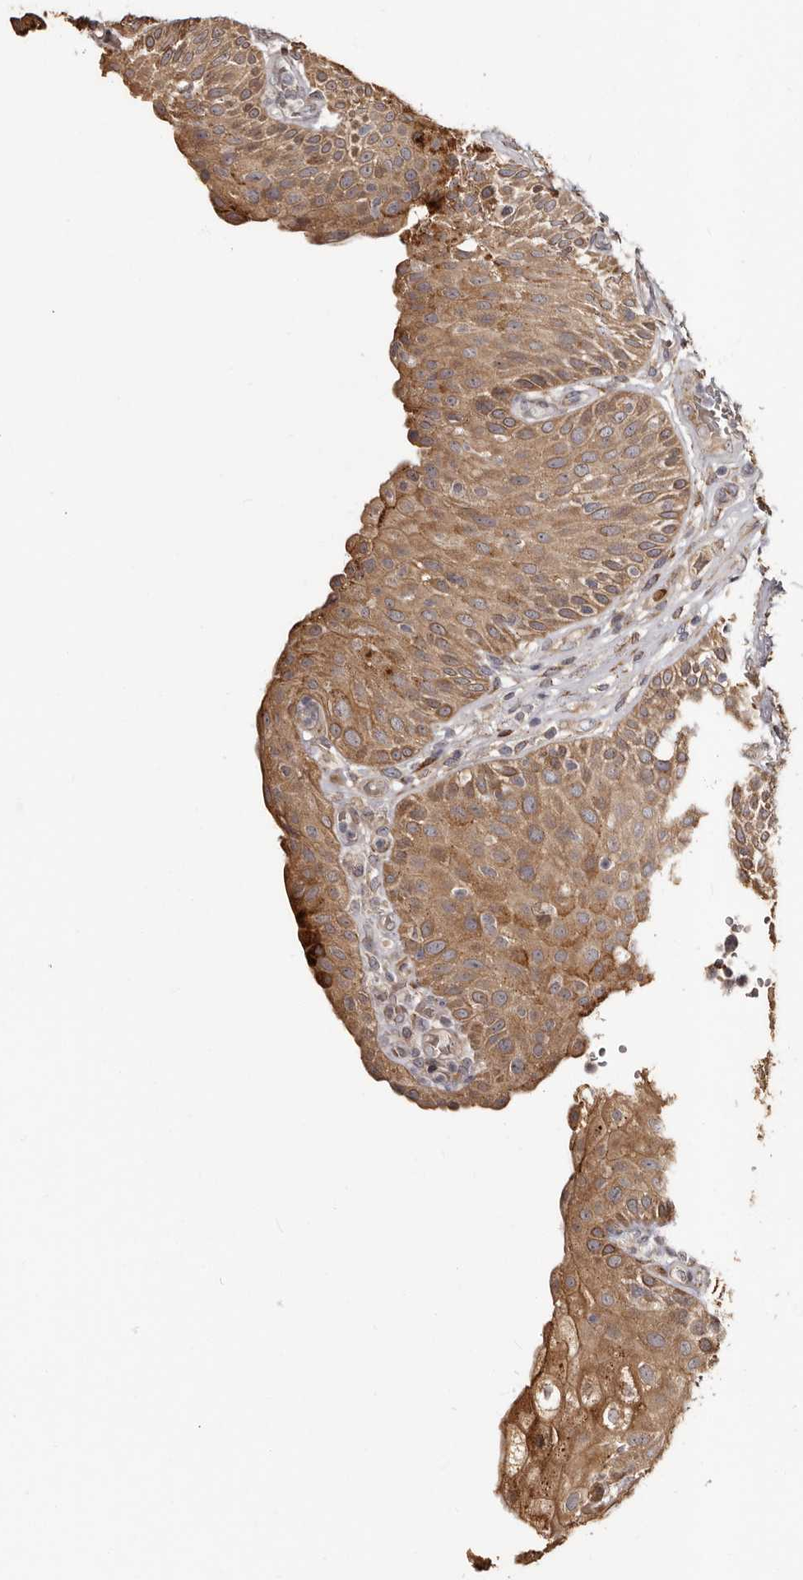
{"staining": {"intensity": "moderate", "quantity": ">75%", "location": "cytoplasmic/membranous"}, "tissue": "urinary bladder", "cell_type": "Urothelial cells", "image_type": "normal", "snomed": [{"axis": "morphology", "description": "Normal tissue, NOS"}, {"axis": "topography", "description": "Urinary bladder"}], "caption": "The histopathology image reveals staining of normal urinary bladder, revealing moderate cytoplasmic/membranous protein positivity (brown color) within urothelial cells.", "gene": "TBC1D22B", "patient": {"sex": "female", "age": 62}}